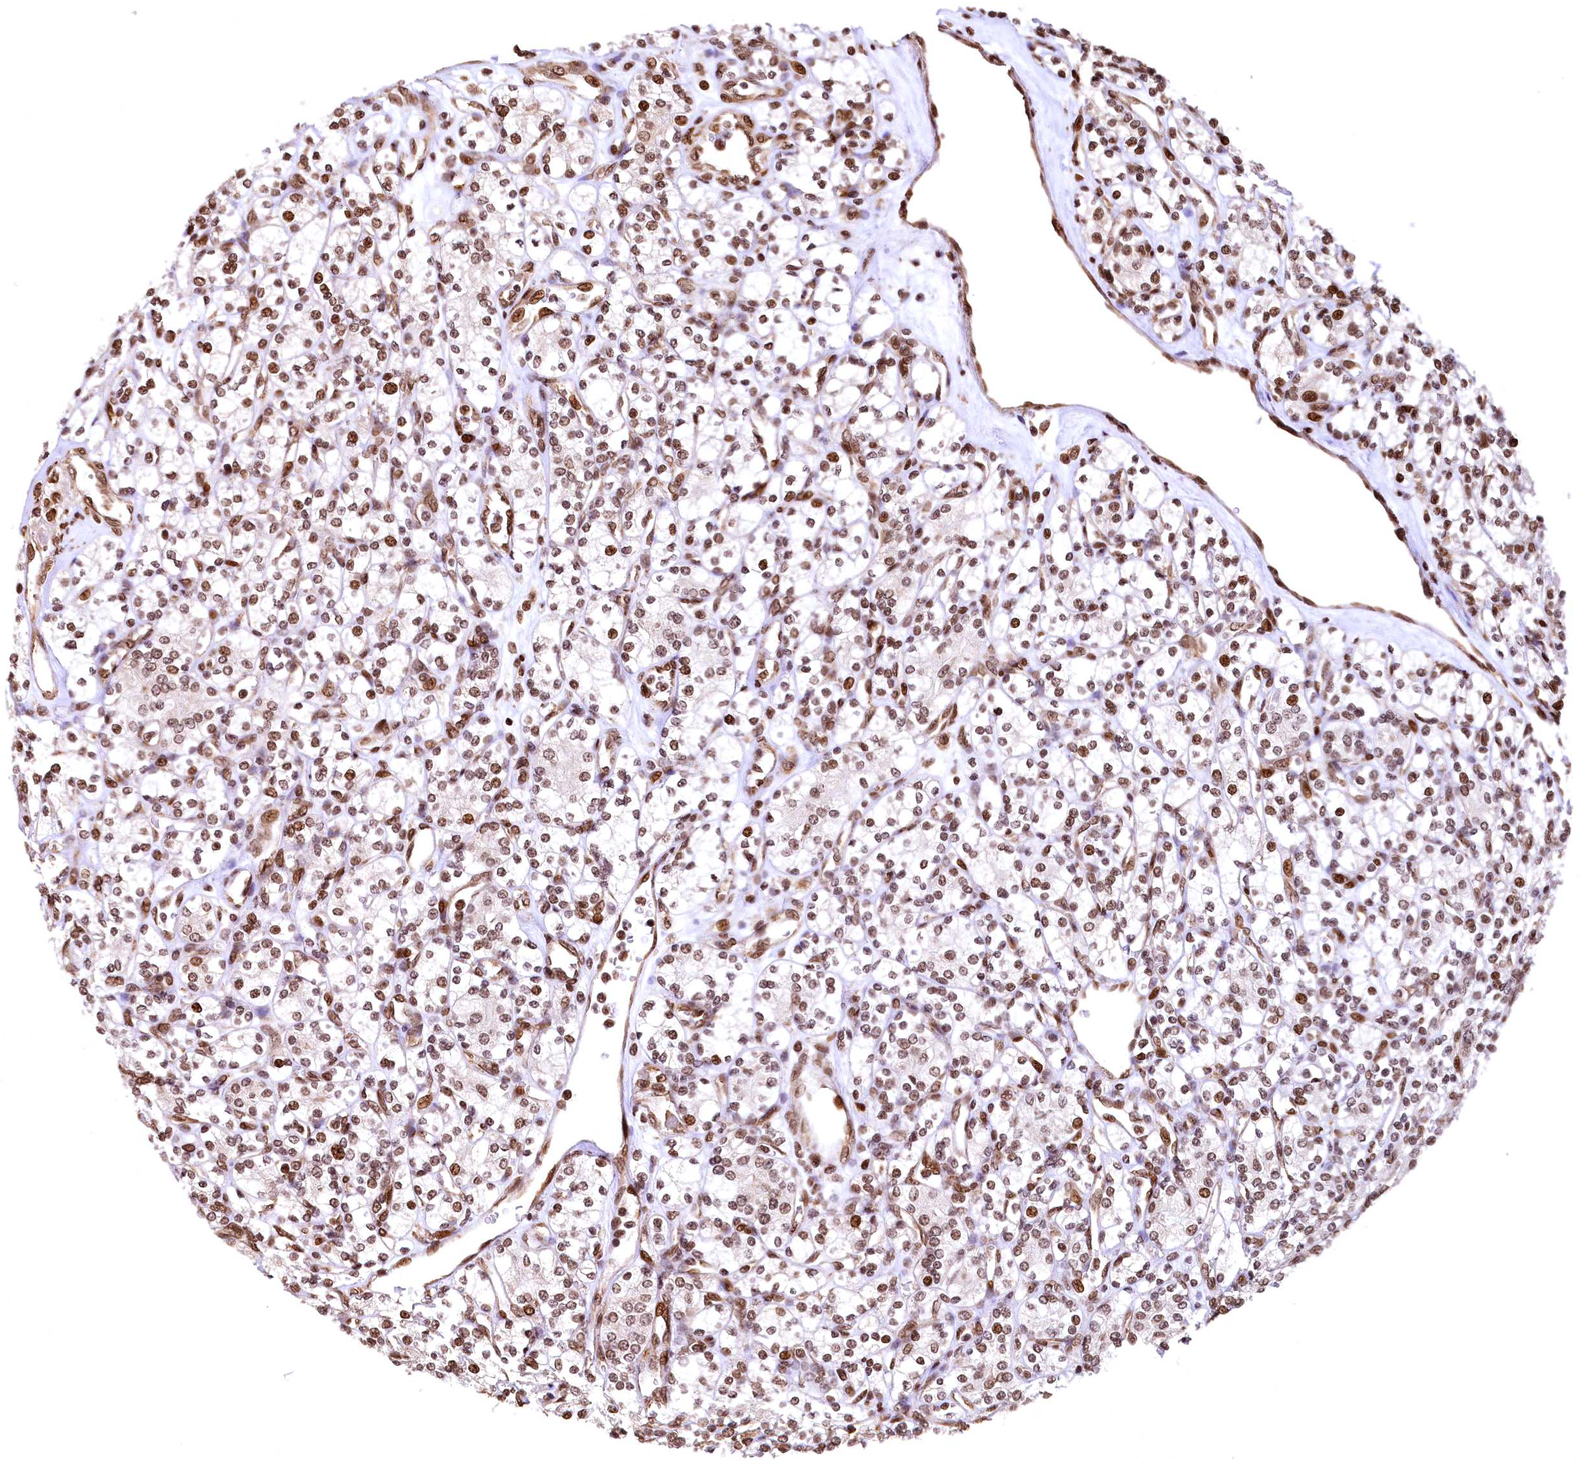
{"staining": {"intensity": "moderate", "quantity": ">75%", "location": "nuclear"}, "tissue": "renal cancer", "cell_type": "Tumor cells", "image_type": "cancer", "snomed": [{"axis": "morphology", "description": "Adenocarcinoma, NOS"}, {"axis": "topography", "description": "Kidney"}], "caption": "A high-resolution image shows immunohistochemistry staining of renal cancer (adenocarcinoma), which shows moderate nuclear positivity in about >75% of tumor cells.", "gene": "PDS5B", "patient": {"sex": "male", "age": 77}}